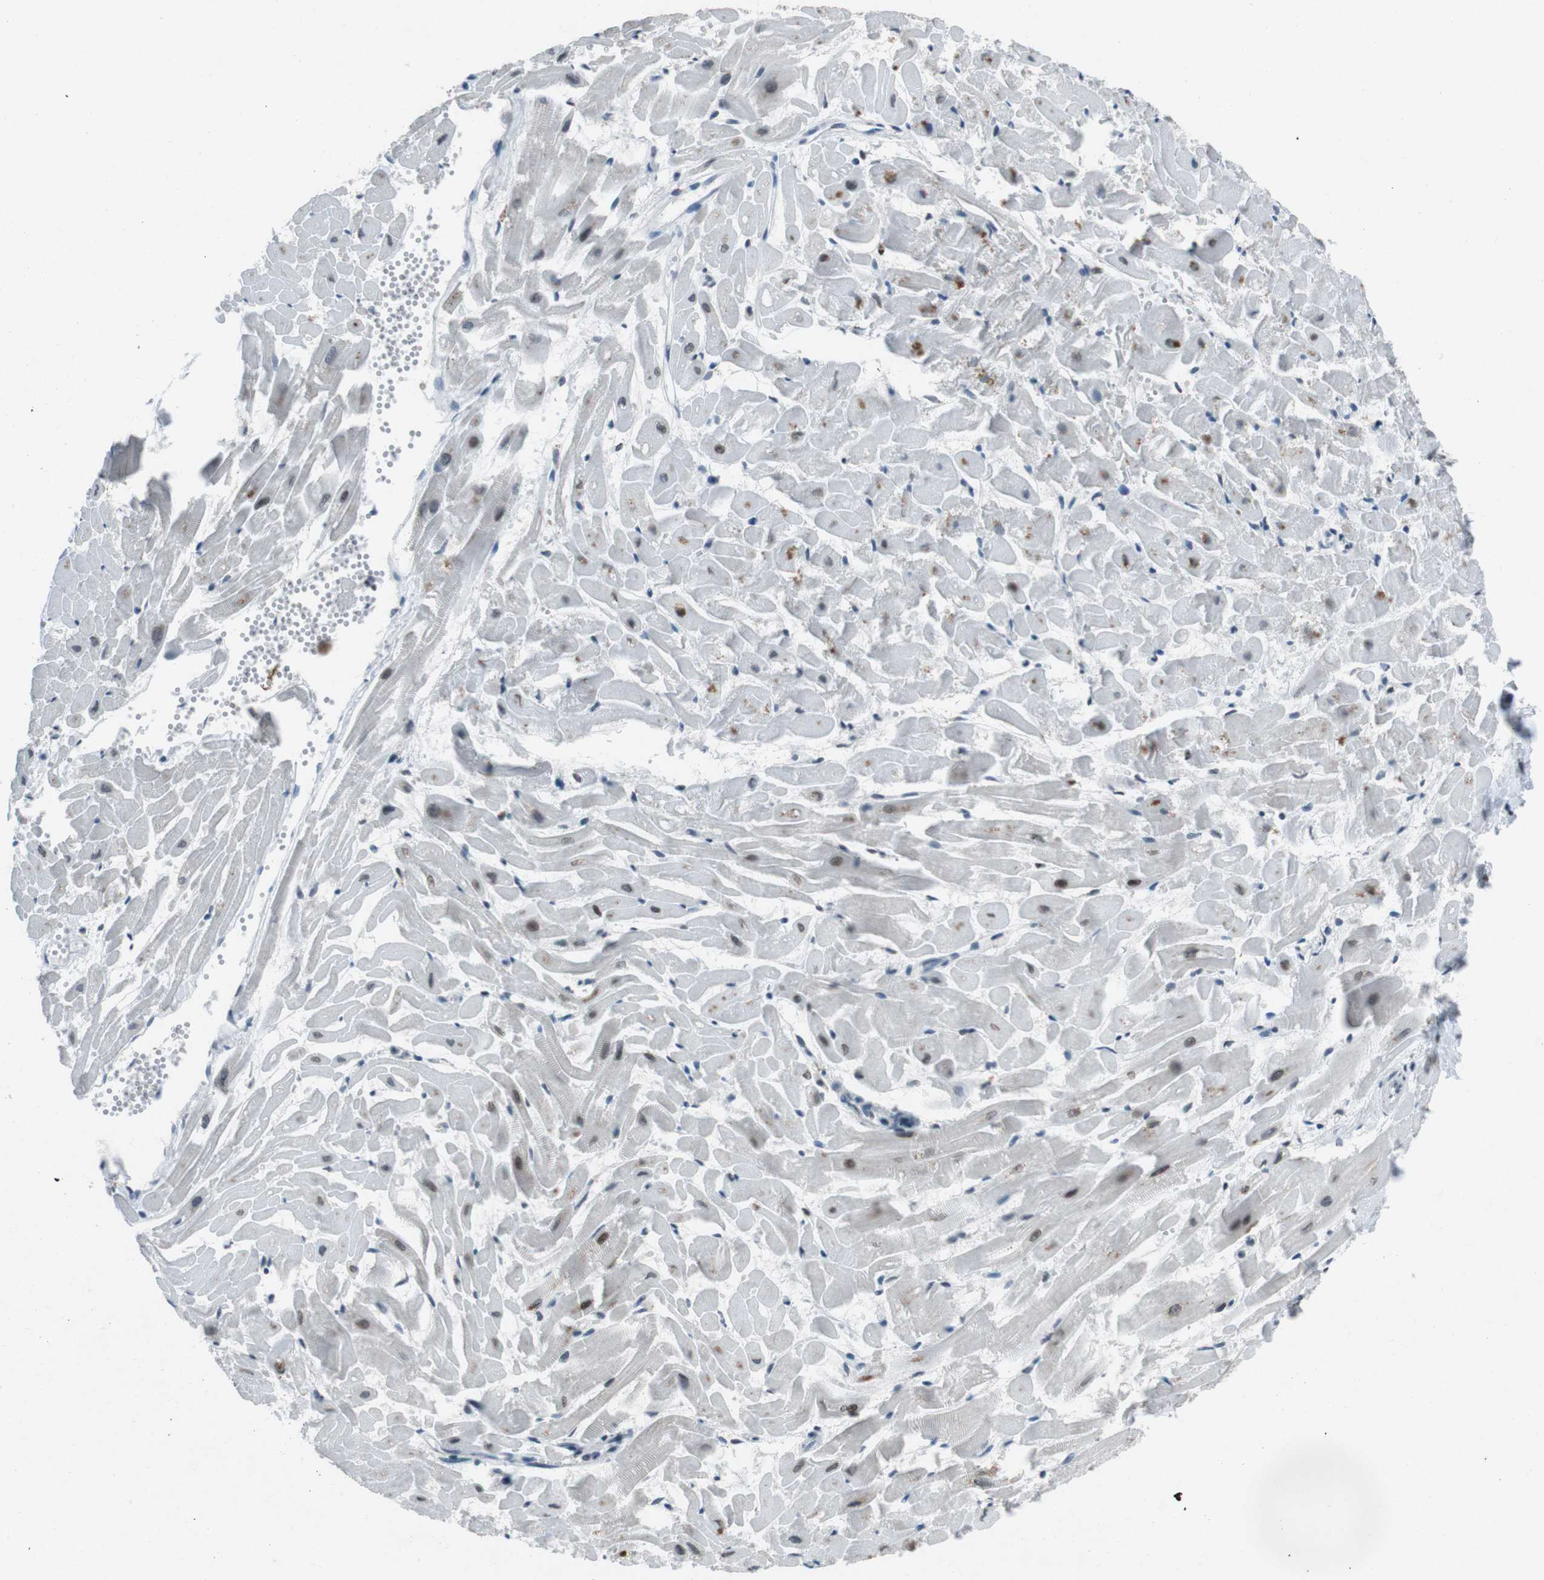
{"staining": {"intensity": "strong", "quantity": "25%-75%", "location": "nuclear"}, "tissue": "heart muscle", "cell_type": "Cardiomyocytes", "image_type": "normal", "snomed": [{"axis": "morphology", "description": "Normal tissue, NOS"}, {"axis": "topography", "description": "Heart"}], "caption": "Protein staining displays strong nuclear positivity in about 25%-75% of cardiomyocytes in normal heart muscle. The protein is stained brown, and the nuclei are stained in blue (DAB (3,3'-diaminobenzidine) IHC with brightfield microscopy, high magnification).", "gene": "MAD1L1", "patient": {"sex": "female", "age": 19}}